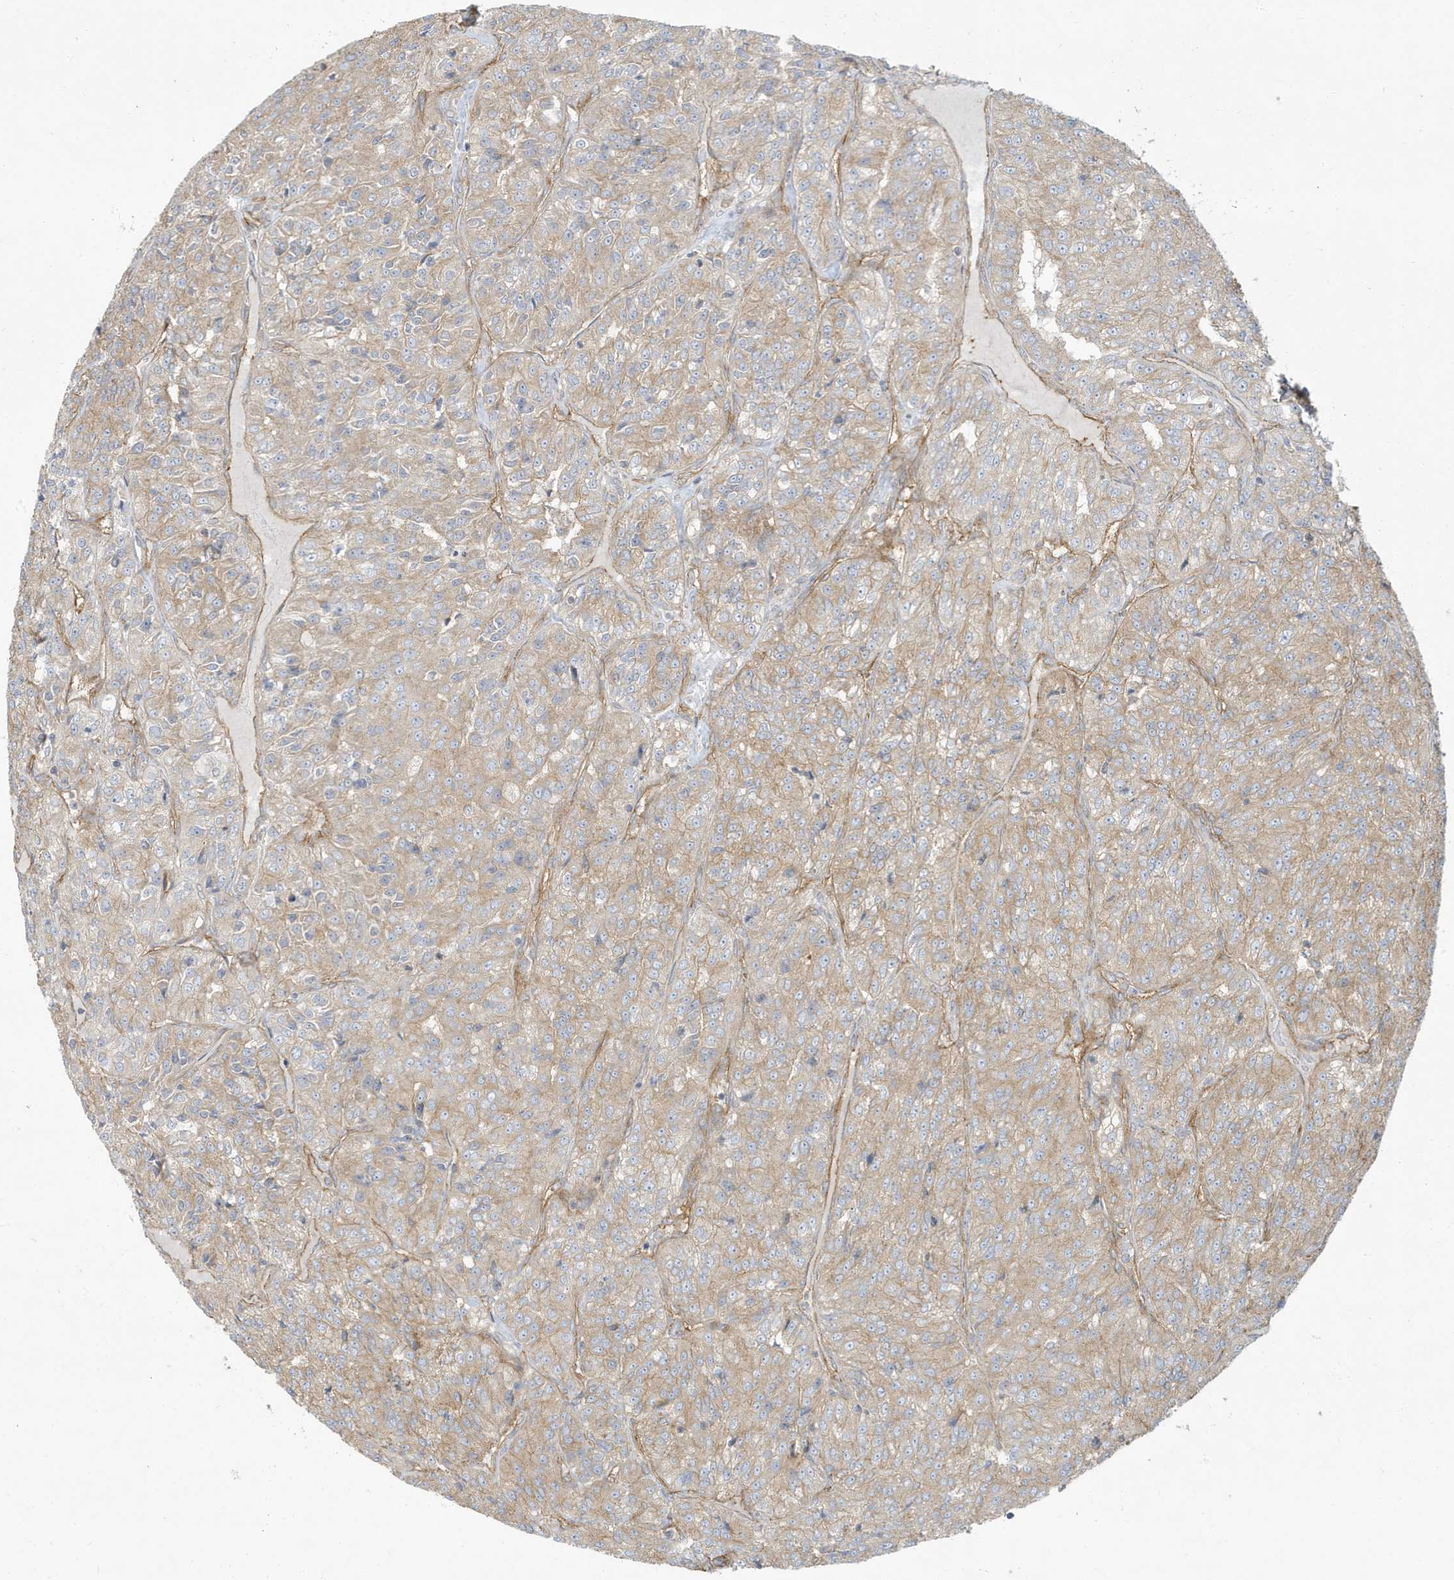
{"staining": {"intensity": "weak", "quantity": ">75%", "location": "cytoplasmic/membranous"}, "tissue": "renal cancer", "cell_type": "Tumor cells", "image_type": "cancer", "snomed": [{"axis": "morphology", "description": "Adenocarcinoma, NOS"}, {"axis": "topography", "description": "Kidney"}], "caption": "Renal cancer stained for a protein (brown) demonstrates weak cytoplasmic/membranous positive expression in approximately >75% of tumor cells.", "gene": "ATP23", "patient": {"sex": "female", "age": 63}}